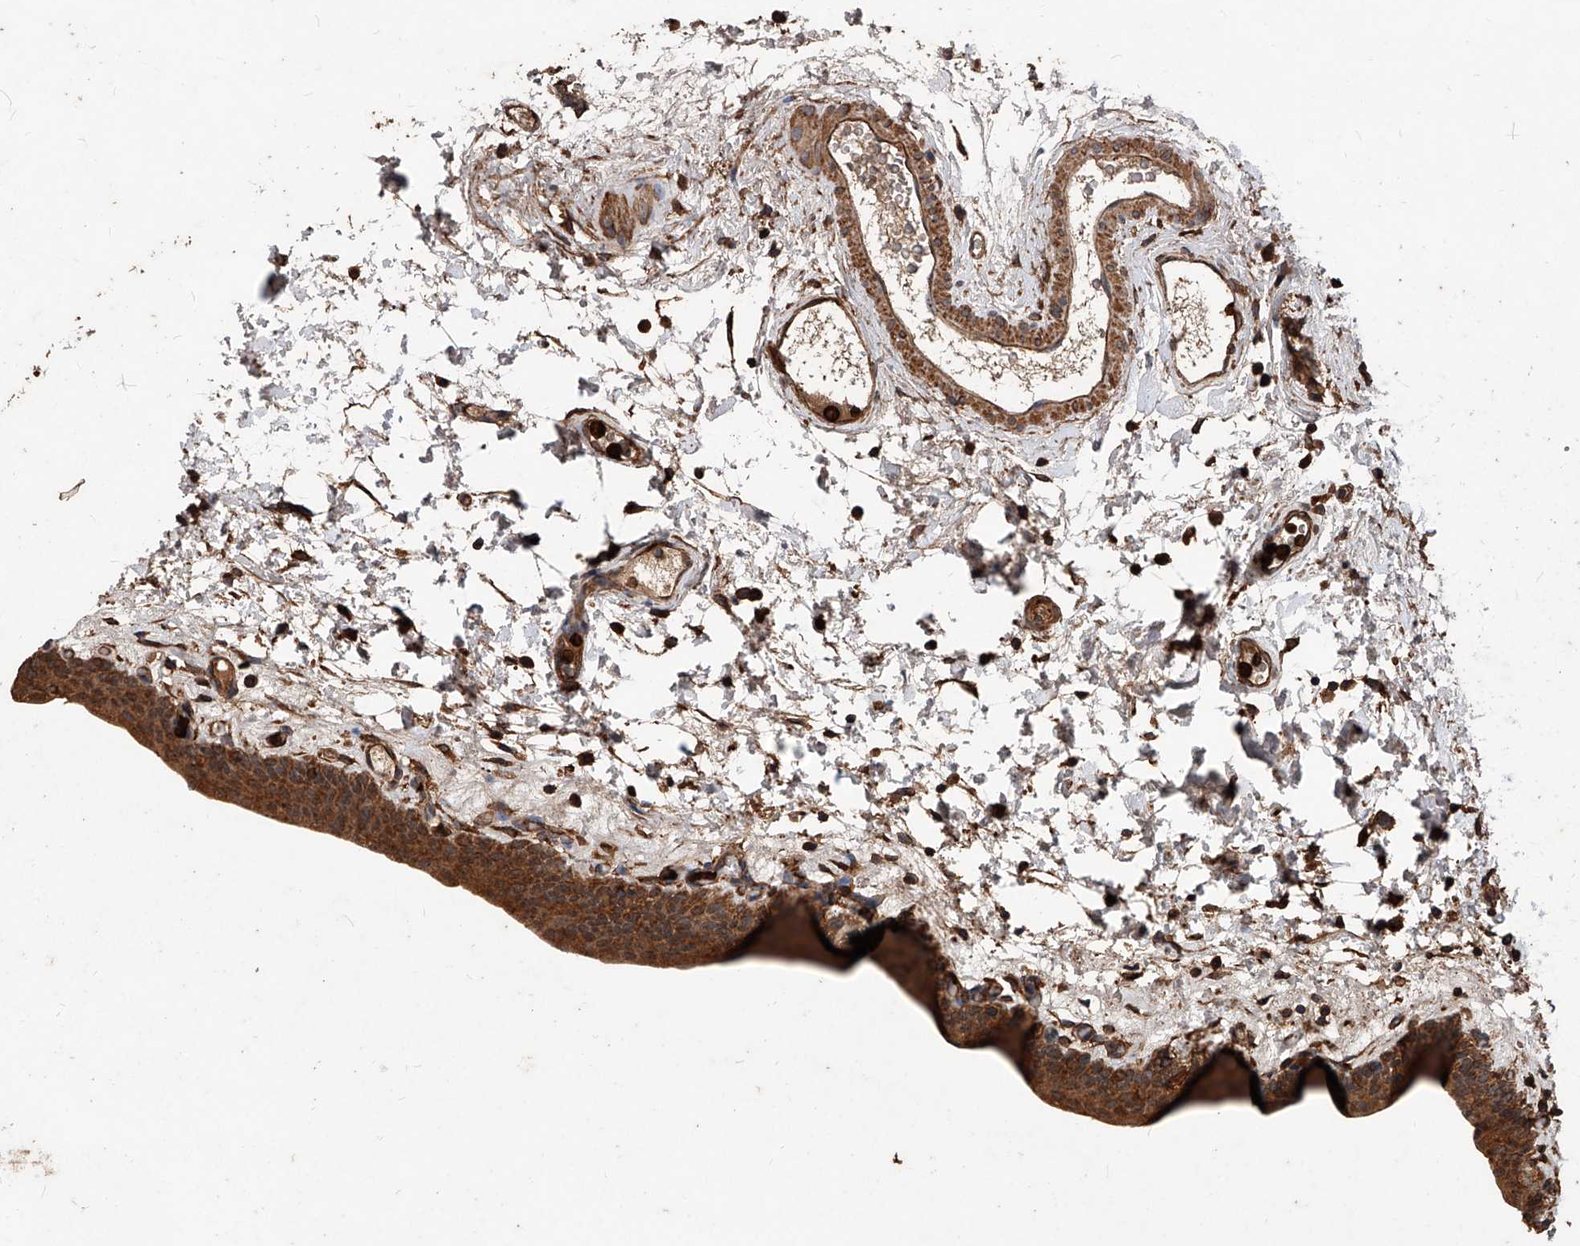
{"staining": {"intensity": "strong", "quantity": ">75%", "location": "cytoplasmic/membranous"}, "tissue": "urinary bladder", "cell_type": "Urothelial cells", "image_type": "normal", "snomed": [{"axis": "morphology", "description": "Normal tissue, NOS"}, {"axis": "topography", "description": "Urinary bladder"}], "caption": "This is a micrograph of immunohistochemistry (IHC) staining of unremarkable urinary bladder, which shows strong expression in the cytoplasmic/membranous of urothelial cells.", "gene": "UCP2", "patient": {"sex": "male", "age": 83}}